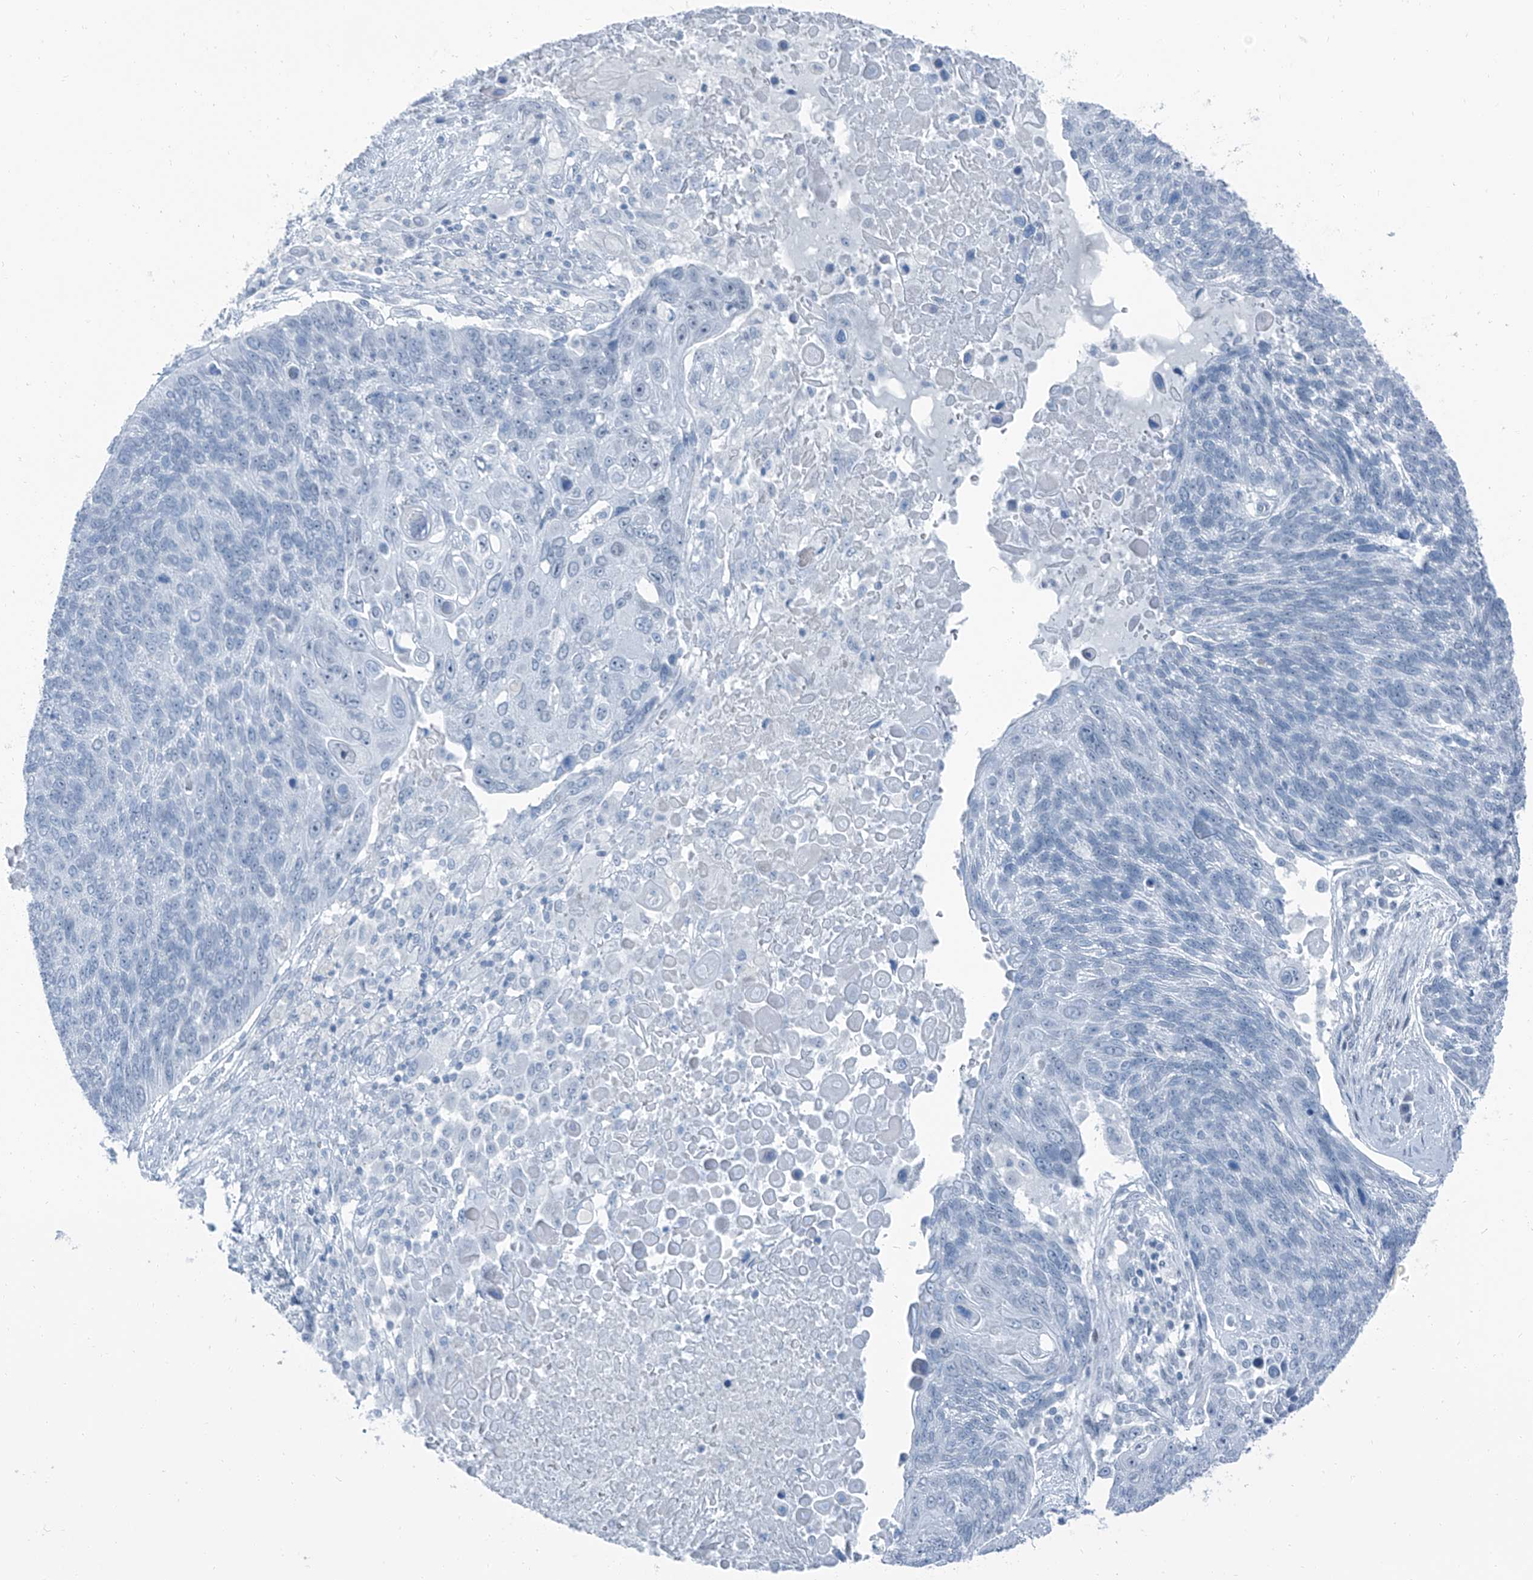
{"staining": {"intensity": "negative", "quantity": "none", "location": "none"}, "tissue": "lung cancer", "cell_type": "Tumor cells", "image_type": "cancer", "snomed": [{"axis": "morphology", "description": "Squamous cell carcinoma, NOS"}, {"axis": "topography", "description": "Lung"}], "caption": "Immunohistochemical staining of lung squamous cell carcinoma displays no significant expression in tumor cells.", "gene": "RGN", "patient": {"sex": "male", "age": 66}}